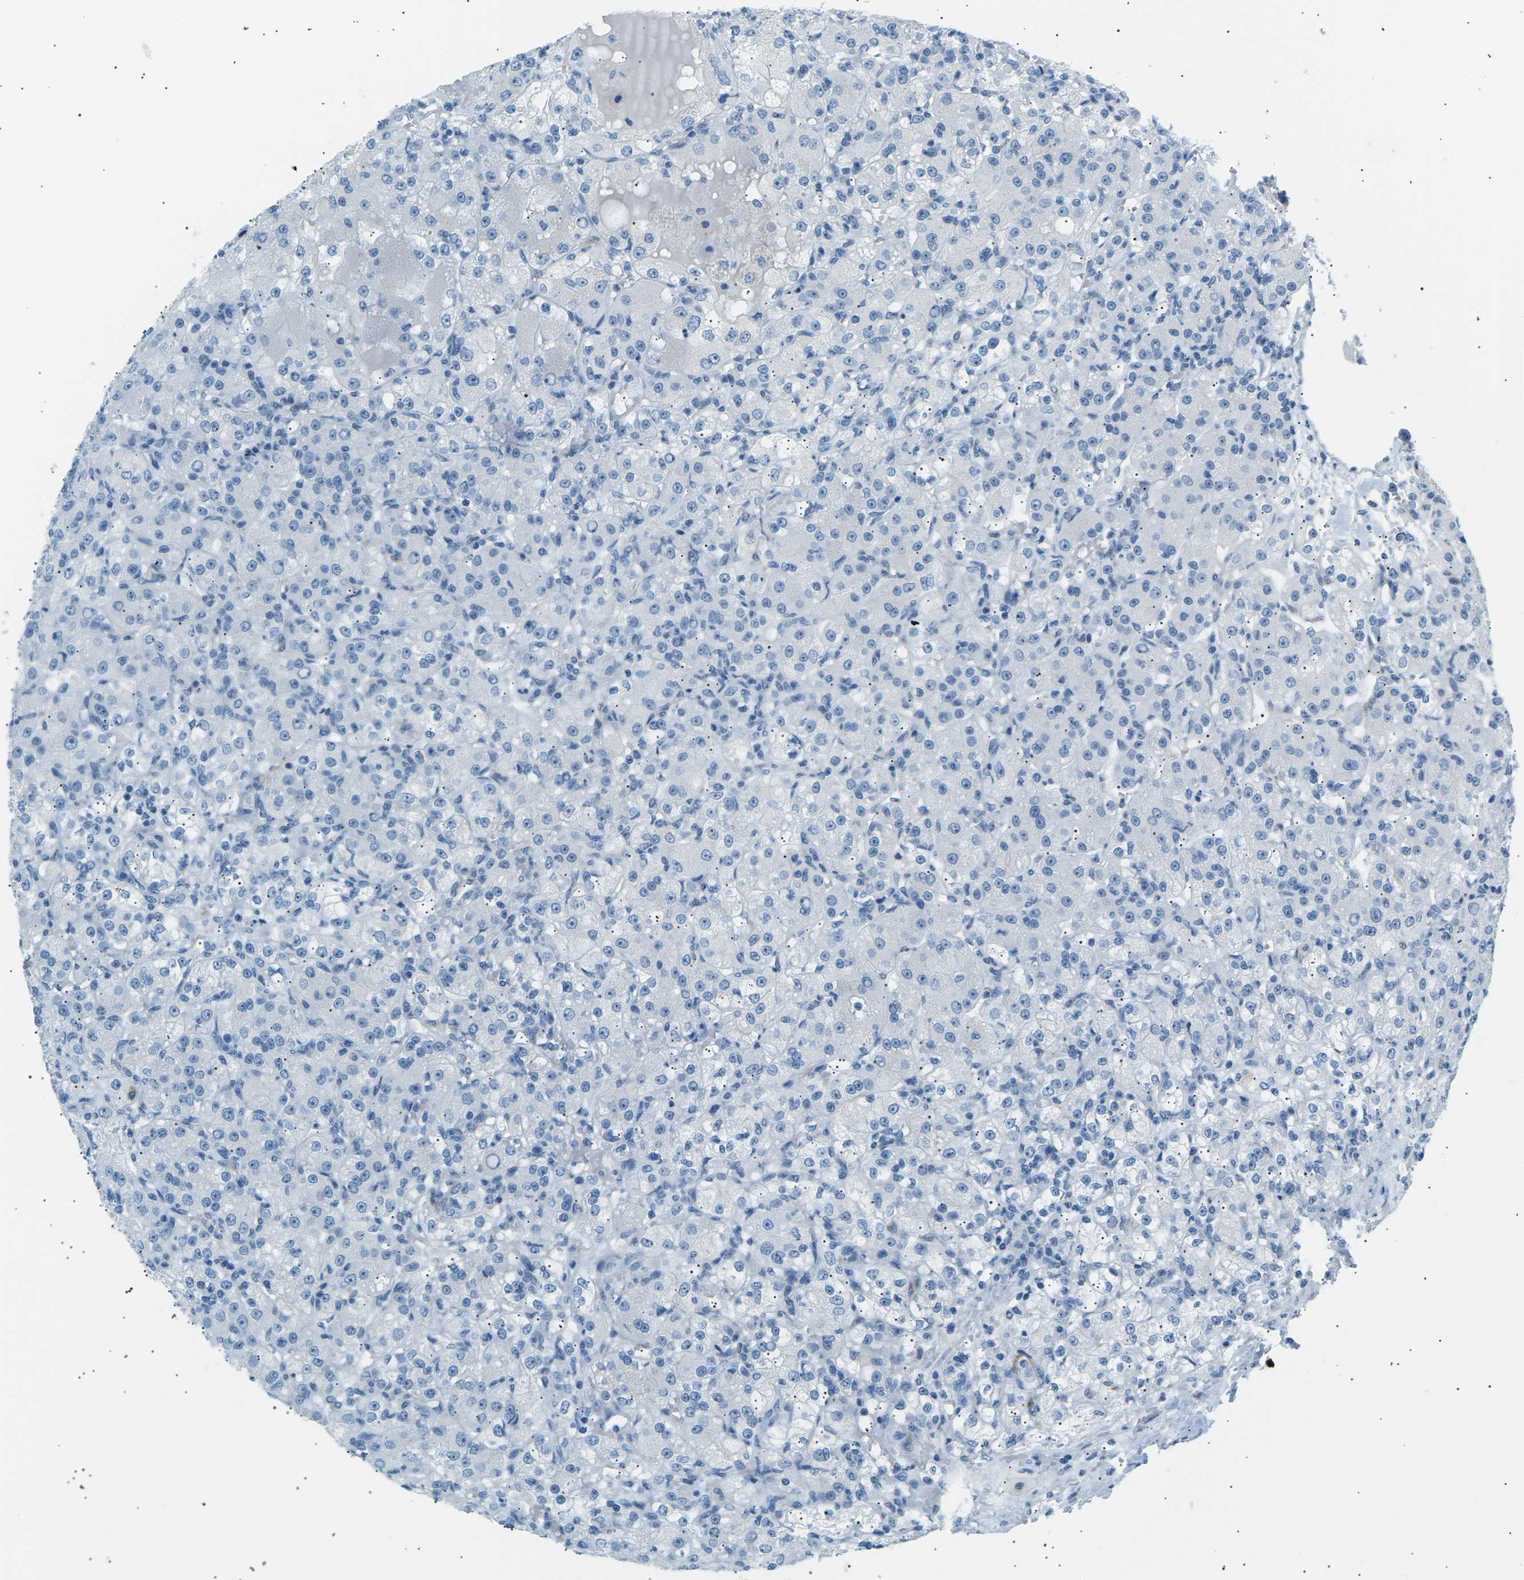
{"staining": {"intensity": "negative", "quantity": "none", "location": "none"}, "tissue": "renal cancer", "cell_type": "Tumor cells", "image_type": "cancer", "snomed": [{"axis": "morphology", "description": "Normal tissue, NOS"}, {"axis": "morphology", "description": "Adenocarcinoma, NOS"}, {"axis": "topography", "description": "Kidney"}], "caption": "DAB immunohistochemical staining of renal cancer shows no significant staining in tumor cells.", "gene": "SEPTIN5", "patient": {"sex": "male", "age": 61}}